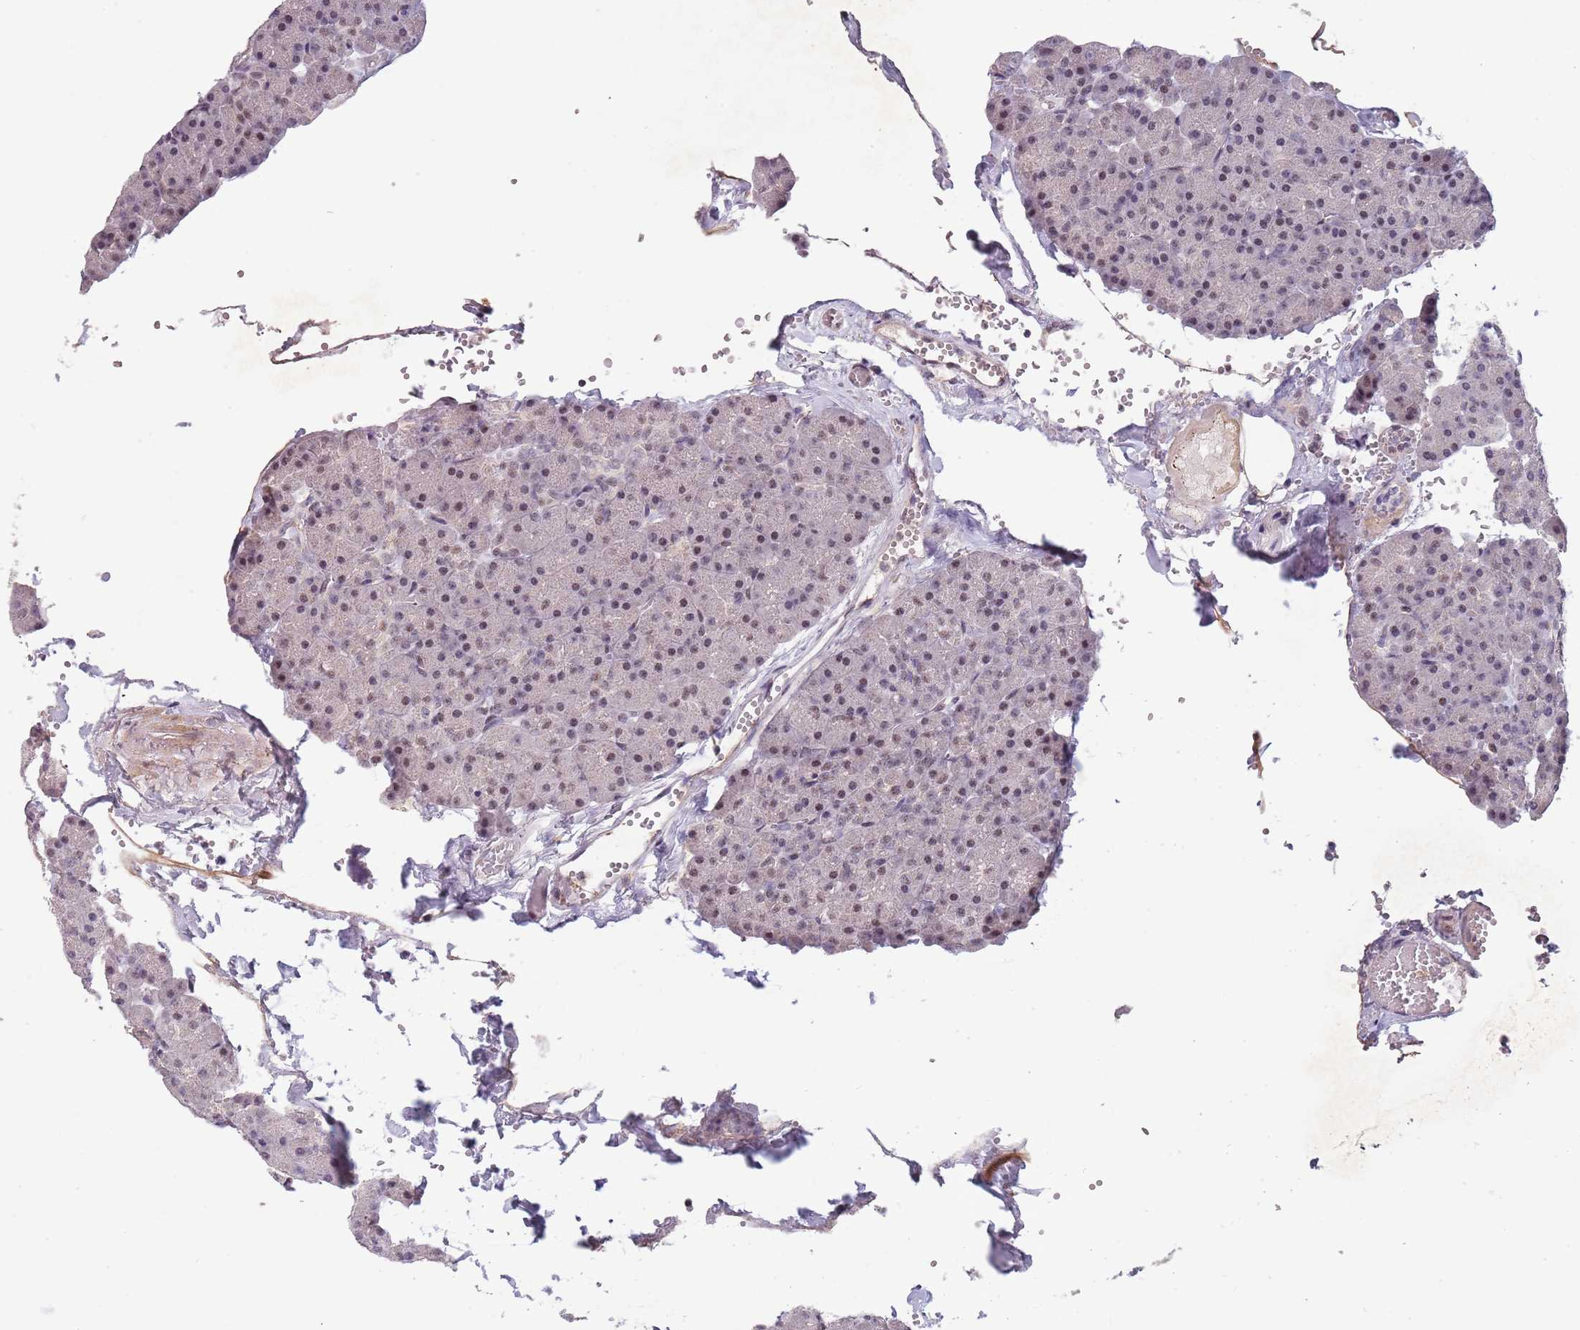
{"staining": {"intensity": "weak", "quantity": ">75%", "location": "nuclear"}, "tissue": "pancreas", "cell_type": "Exocrine glandular cells", "image_type": "normal", "snomed": [{"axis": "morphology", "description": "Normal tissue, NOS"}, {"axis": "topography", "description": "Pancreas"}], "caption": "The histopathology image exhibits staining of unremarkable pancreas, revealing weak nuclear protein staining (brown color) within exocrine glandular cells.", "gene": "CIZ1", "patient": {"sex": "male", "age": 36}}